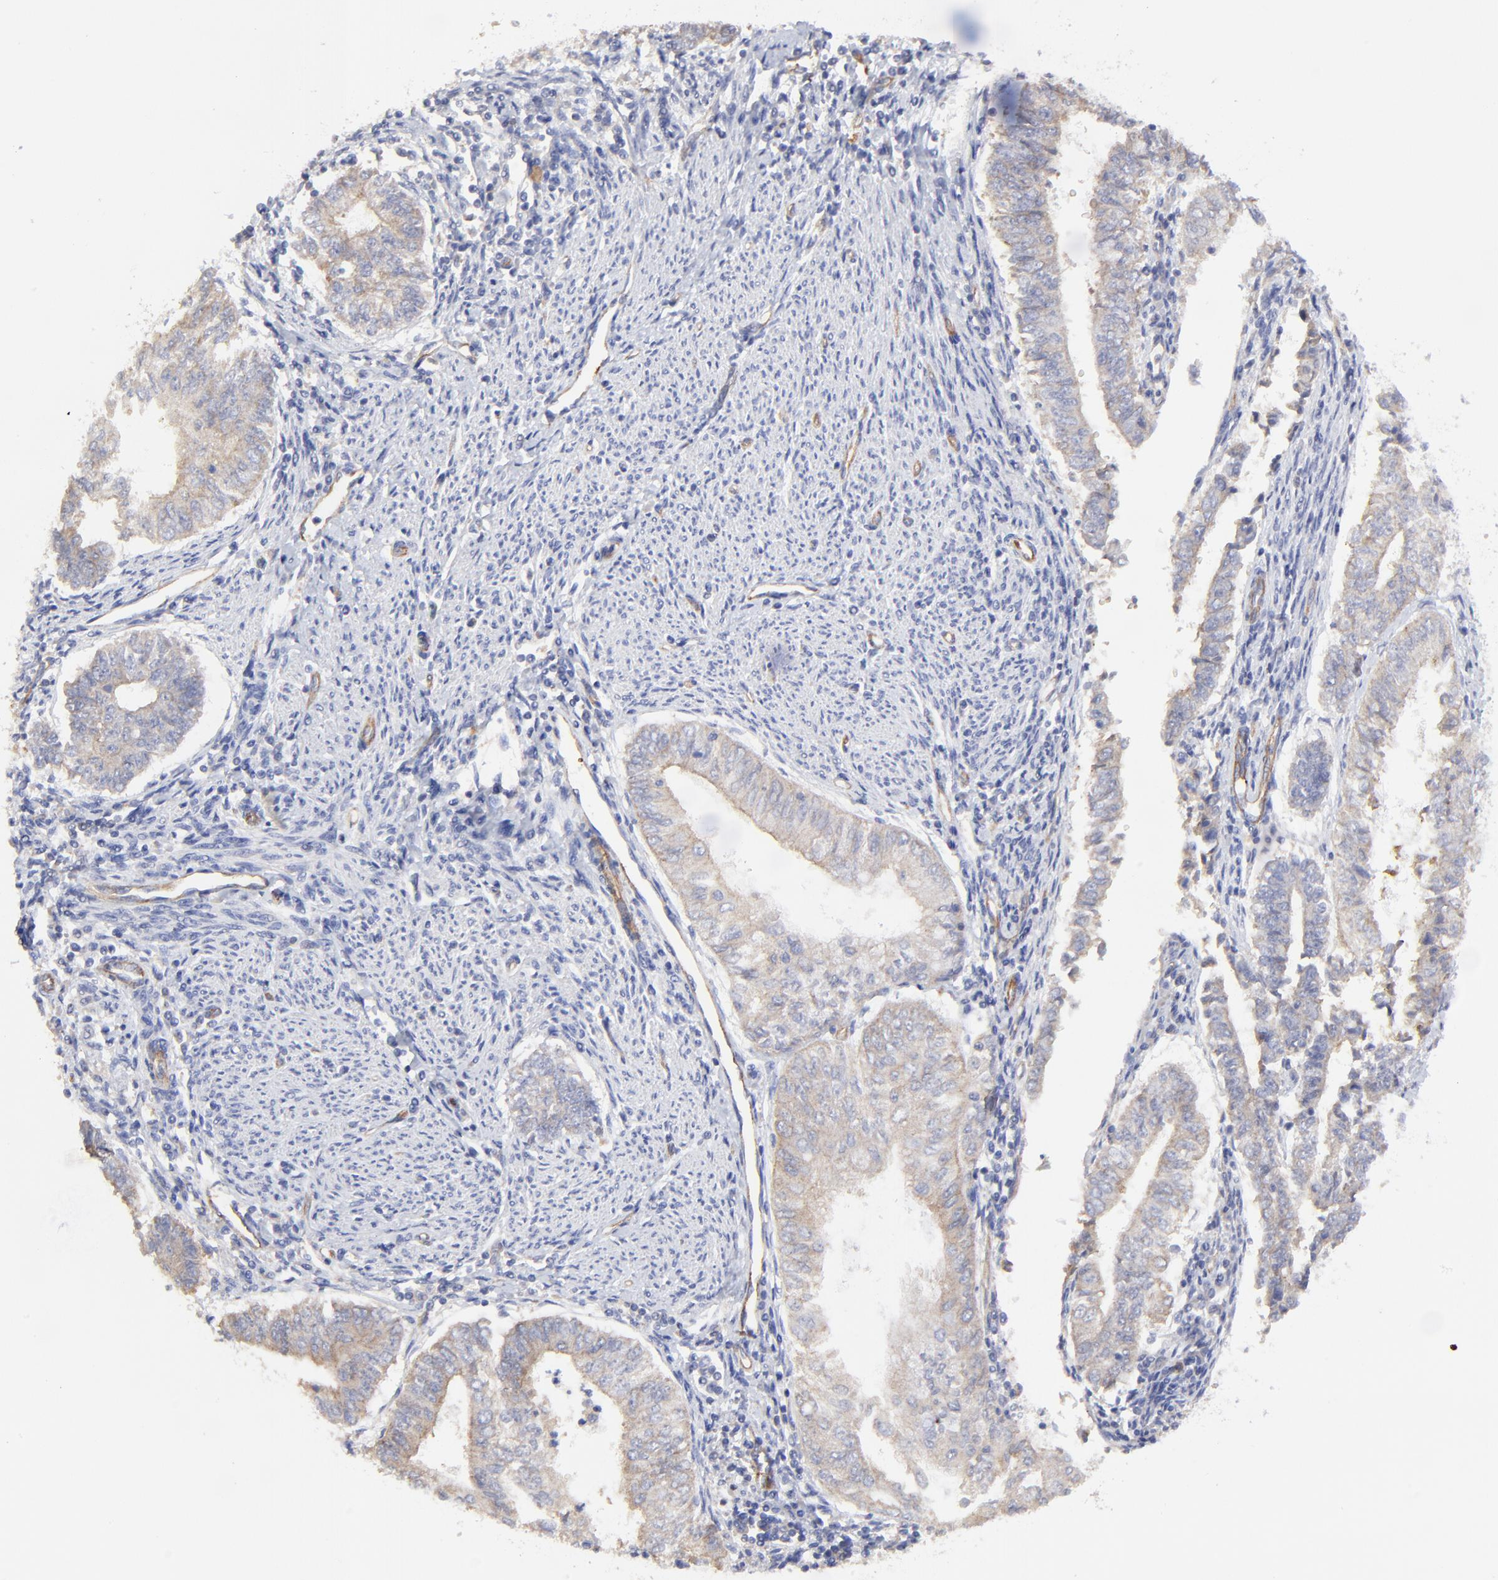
{"staining": {"intensity": "weak", "quantity": "<25%", "location": "cytoplasmic/membranous"}, "tissue": "endometrial cancer", "cell_type": "Tumor cells", "image_type": "cancer", "snomed": [{"axis": "morphology", "description": "Adenocarcinoma, NOS"}, {"axis": "topography", "description": "Endometrium"}], "caption": "IHC of adenocarcinoma (endometrial) shows no staining in tumor cells.", "gene": "SULF2", "patient": {"sex": "female", "age": 66}}